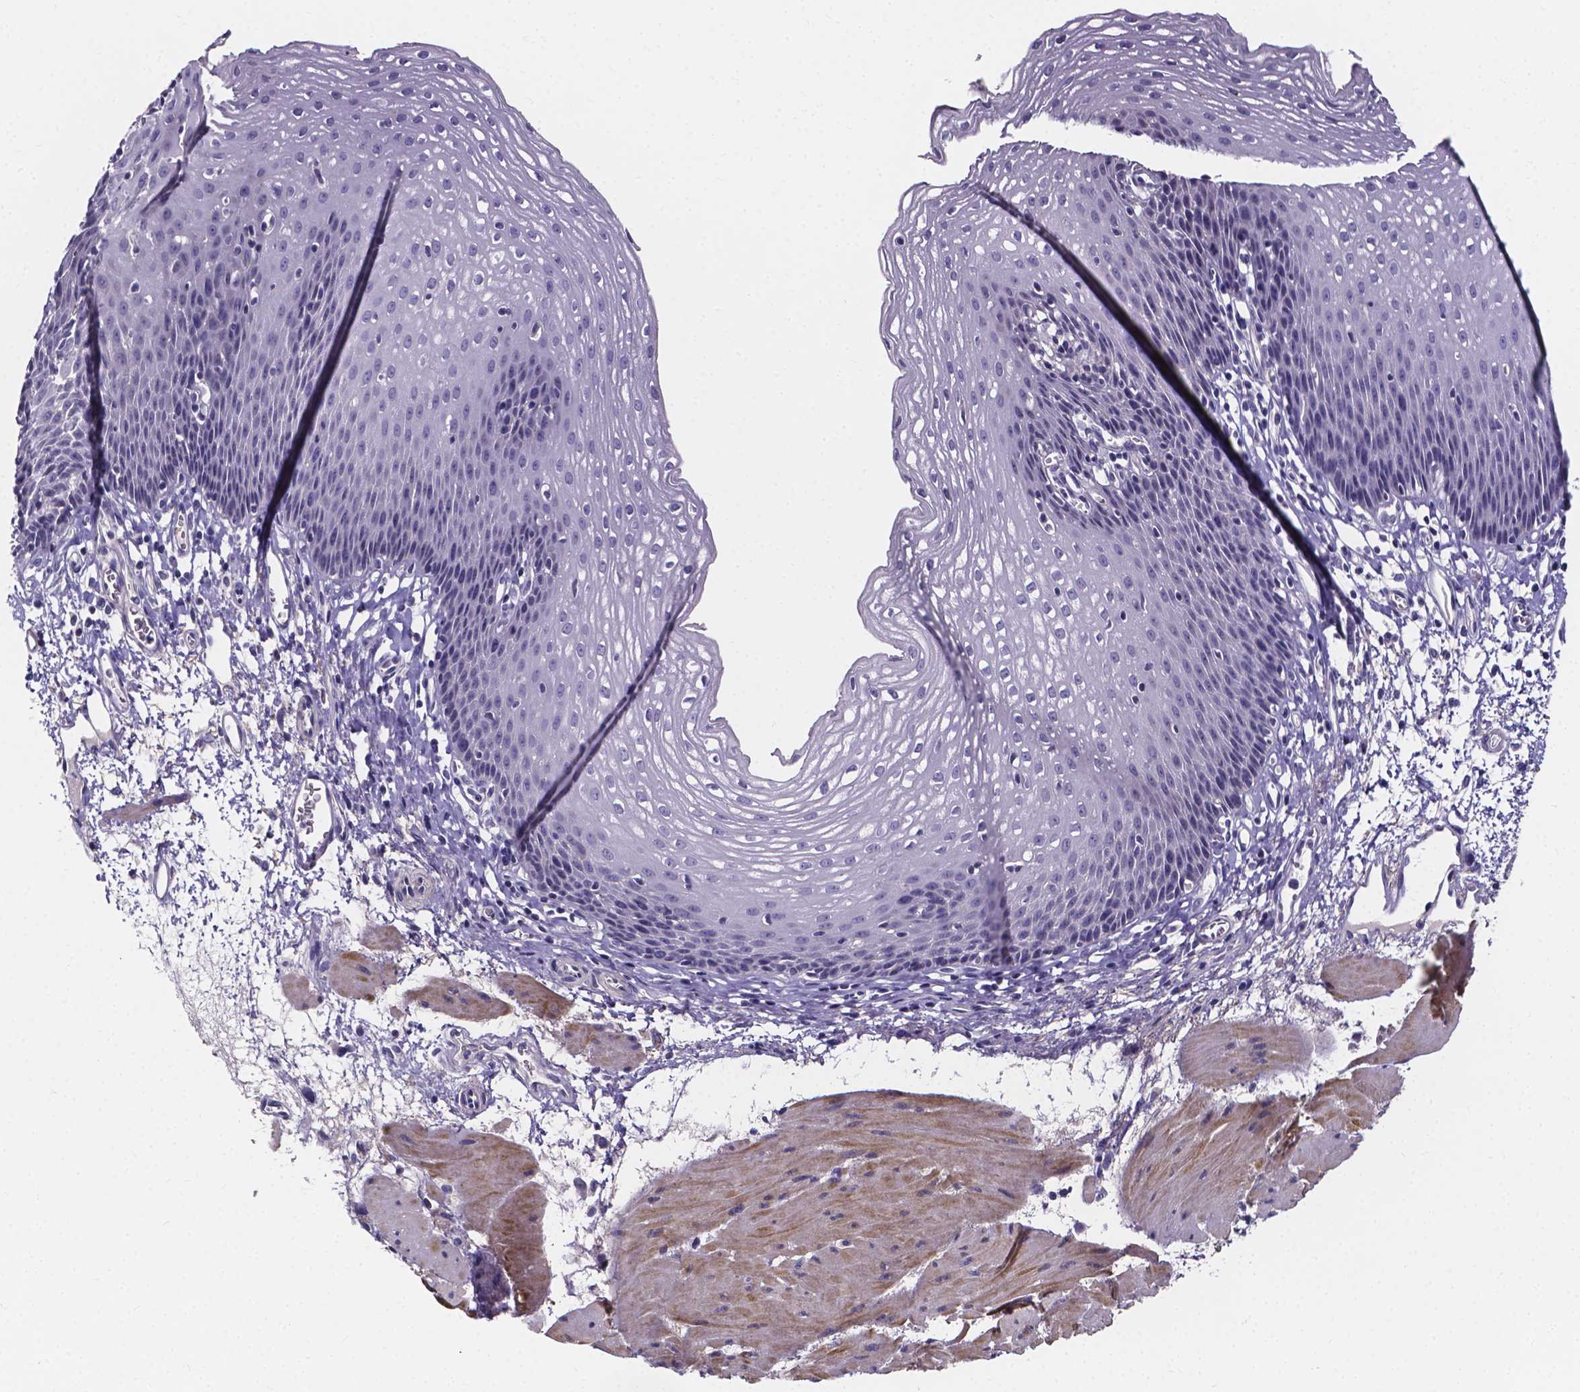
{"staining": {"intensity": "negative", "quantity": "none", "location": "none"}, "tissue": "esophagus", "cell_type": "Squamous epithelial cells", "image_type": "normal", "snomed": [{"axis": "morphology", "description": "Normal tissue, NOS"}, {"axis": "topography", "description": "Esophagus"}], "caption": "Immunohistochemical staining of benign esophagus demonstrates no significant positivity in squamous epithelial cells. The staining is performed using DAB (3,3'-diaminobenzidine) brown chromogen with nuclei counter-stained in using hematoxylin.", "gene": "SPOCD1", "patient": {"sex": "female", "age": 64}}